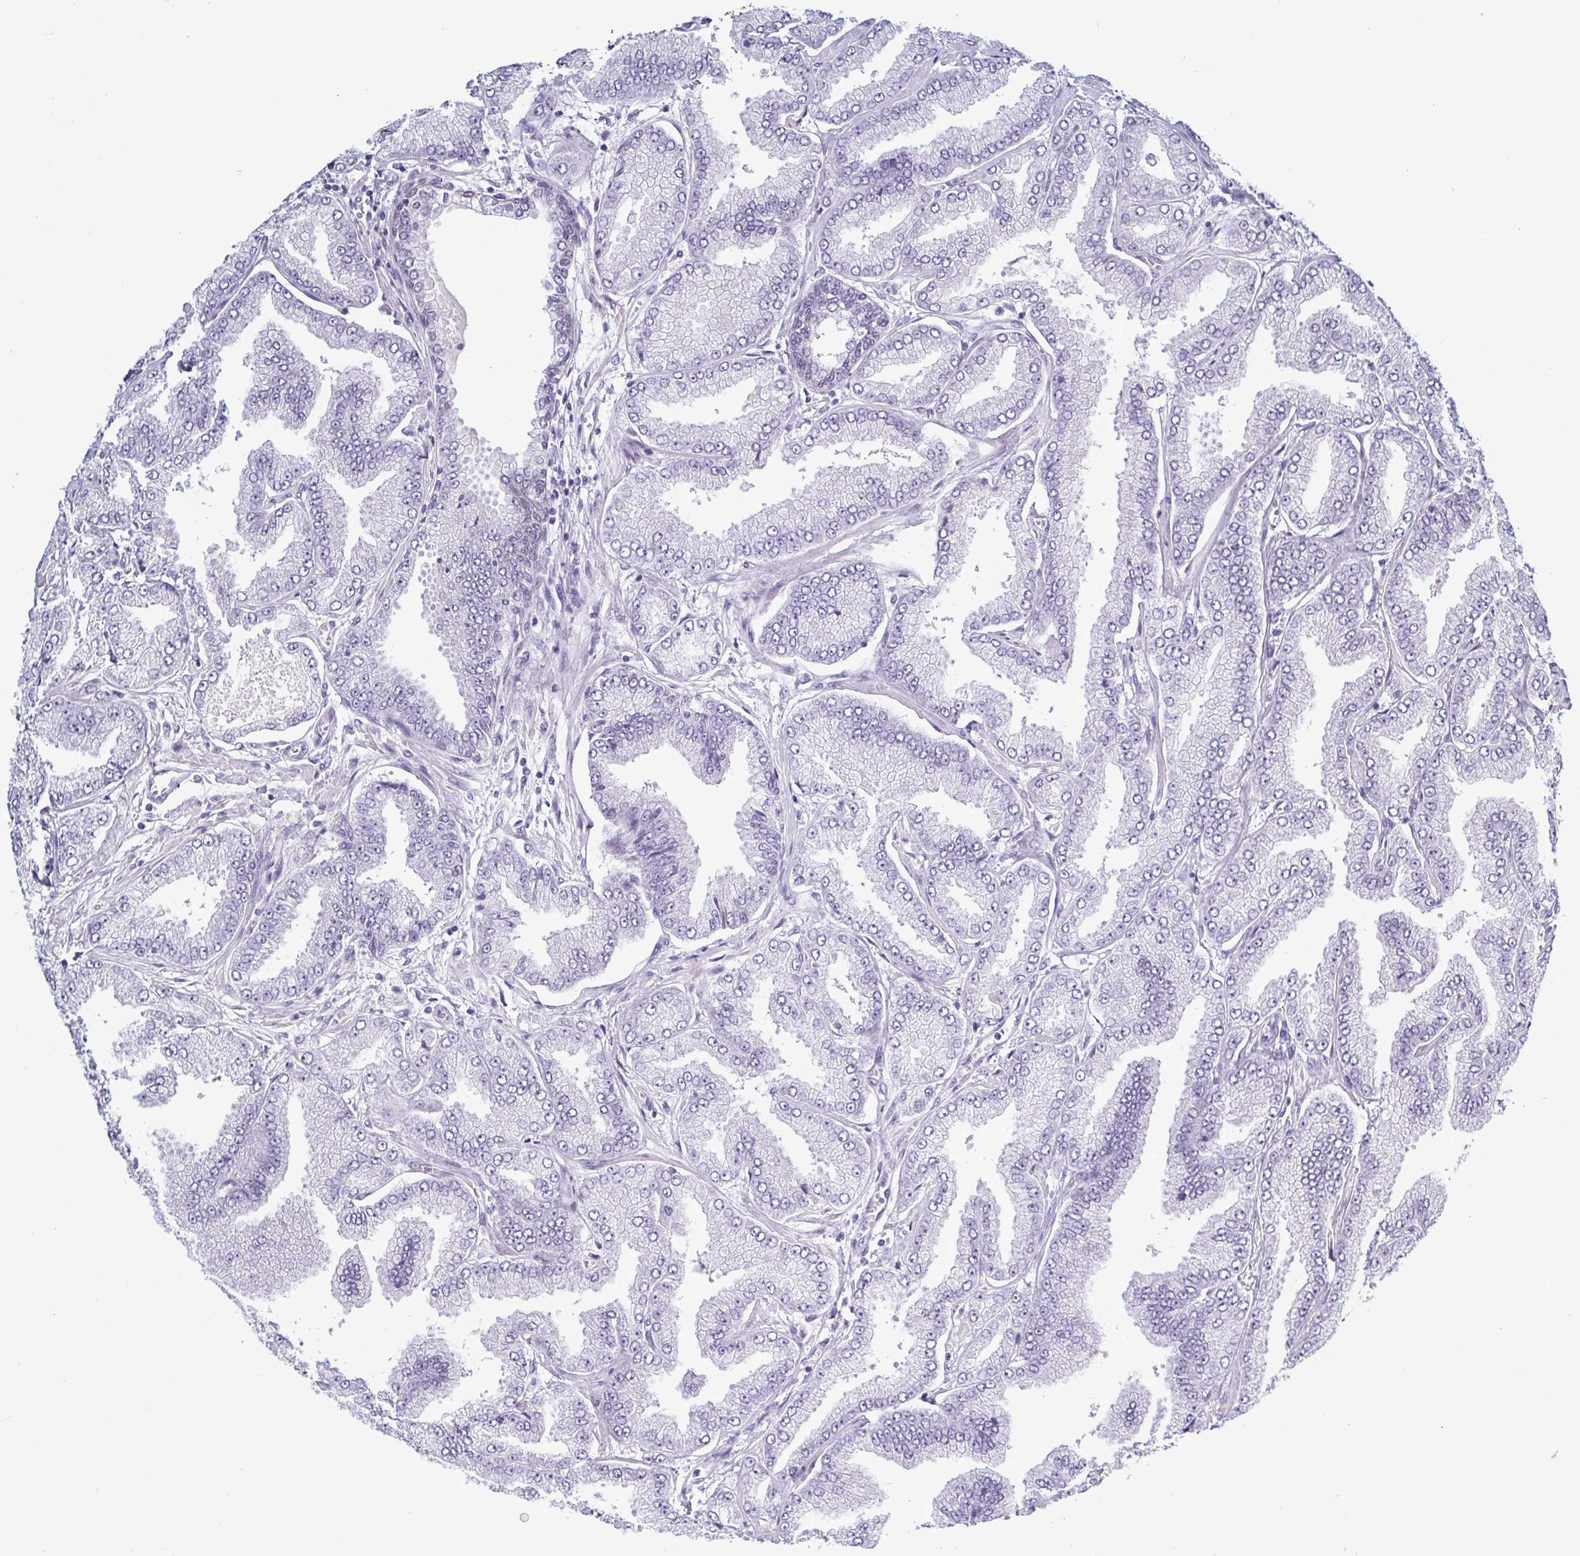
{"staining": {"intensity": "negative", "quantity": "none", "location": "none"}, "tissue": "prostate cancer", "cell_type": "Tumor cells", "image_type": "cancer", "snomed": [{"axis": "morphology", "description": "Adenocarcinoma, Low grade"}, {"axis": "topography", "description": "Prostate"}], "caption": "Tumor cells are negative for protein expression in human prostate low-grade adenocarcinoma.", "gene": "KRT10", "patient": {"sex": "male", "age": 55}}